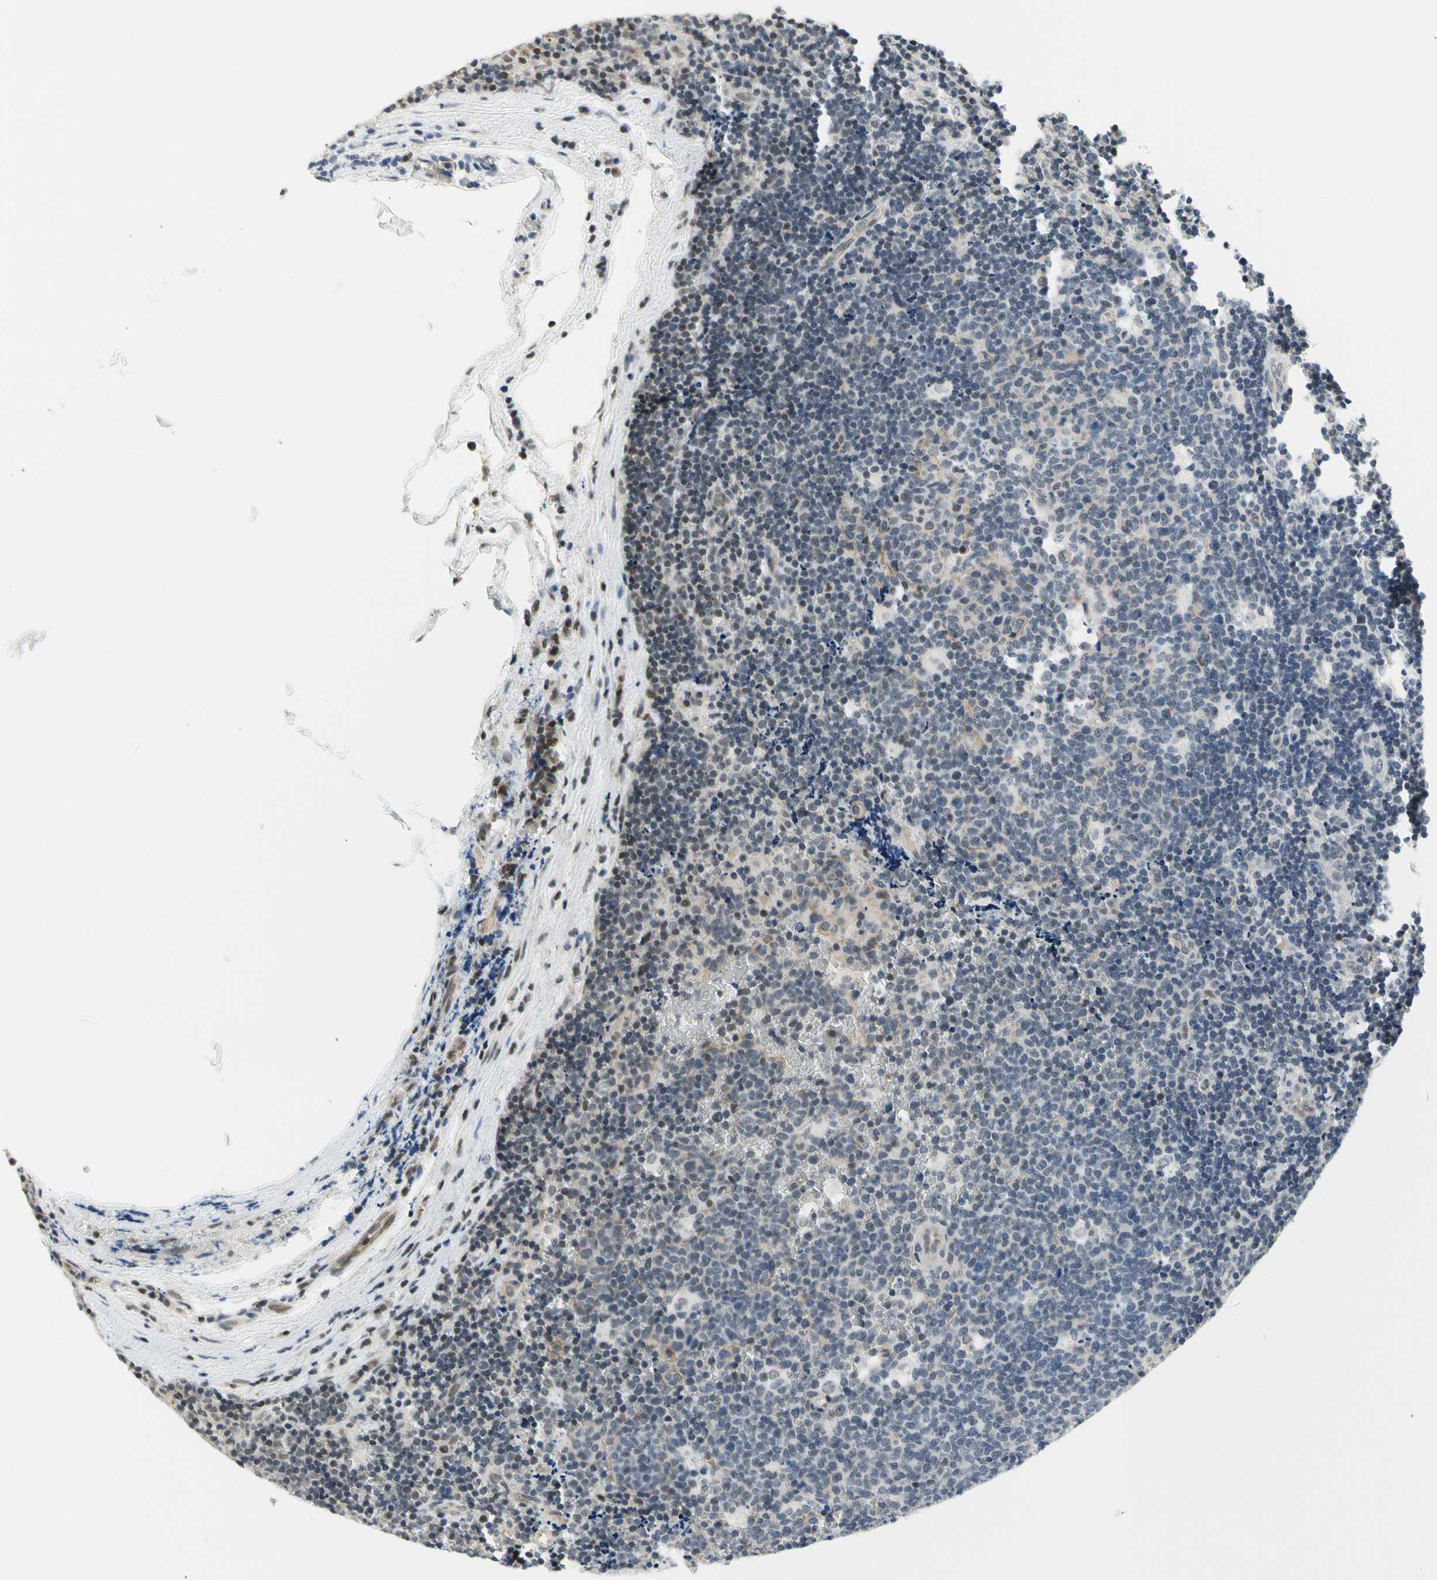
{"staining": {"intensity": "weak", "quantity": "<25%", "location": "nuclear"}, "tissue": "lymph node", "cell_type": "Germinal center cells", "image_type": "normal", "snomed": [{"axis": "morphology", "description": "Normal tissue, NOS"}, {"axis": "topography", "description": "Lymph node"}, {"axis": "topography", "description": "Salivary gland"}], "caption": "A photomicrograph of human lymph node is negative for staining in germinal center cells. (Immunohistochemistry (ihc), brightfield microscopy, high magnification).", "gene": "IMPG2", "patient": {"sex": "male", "age": 8}}